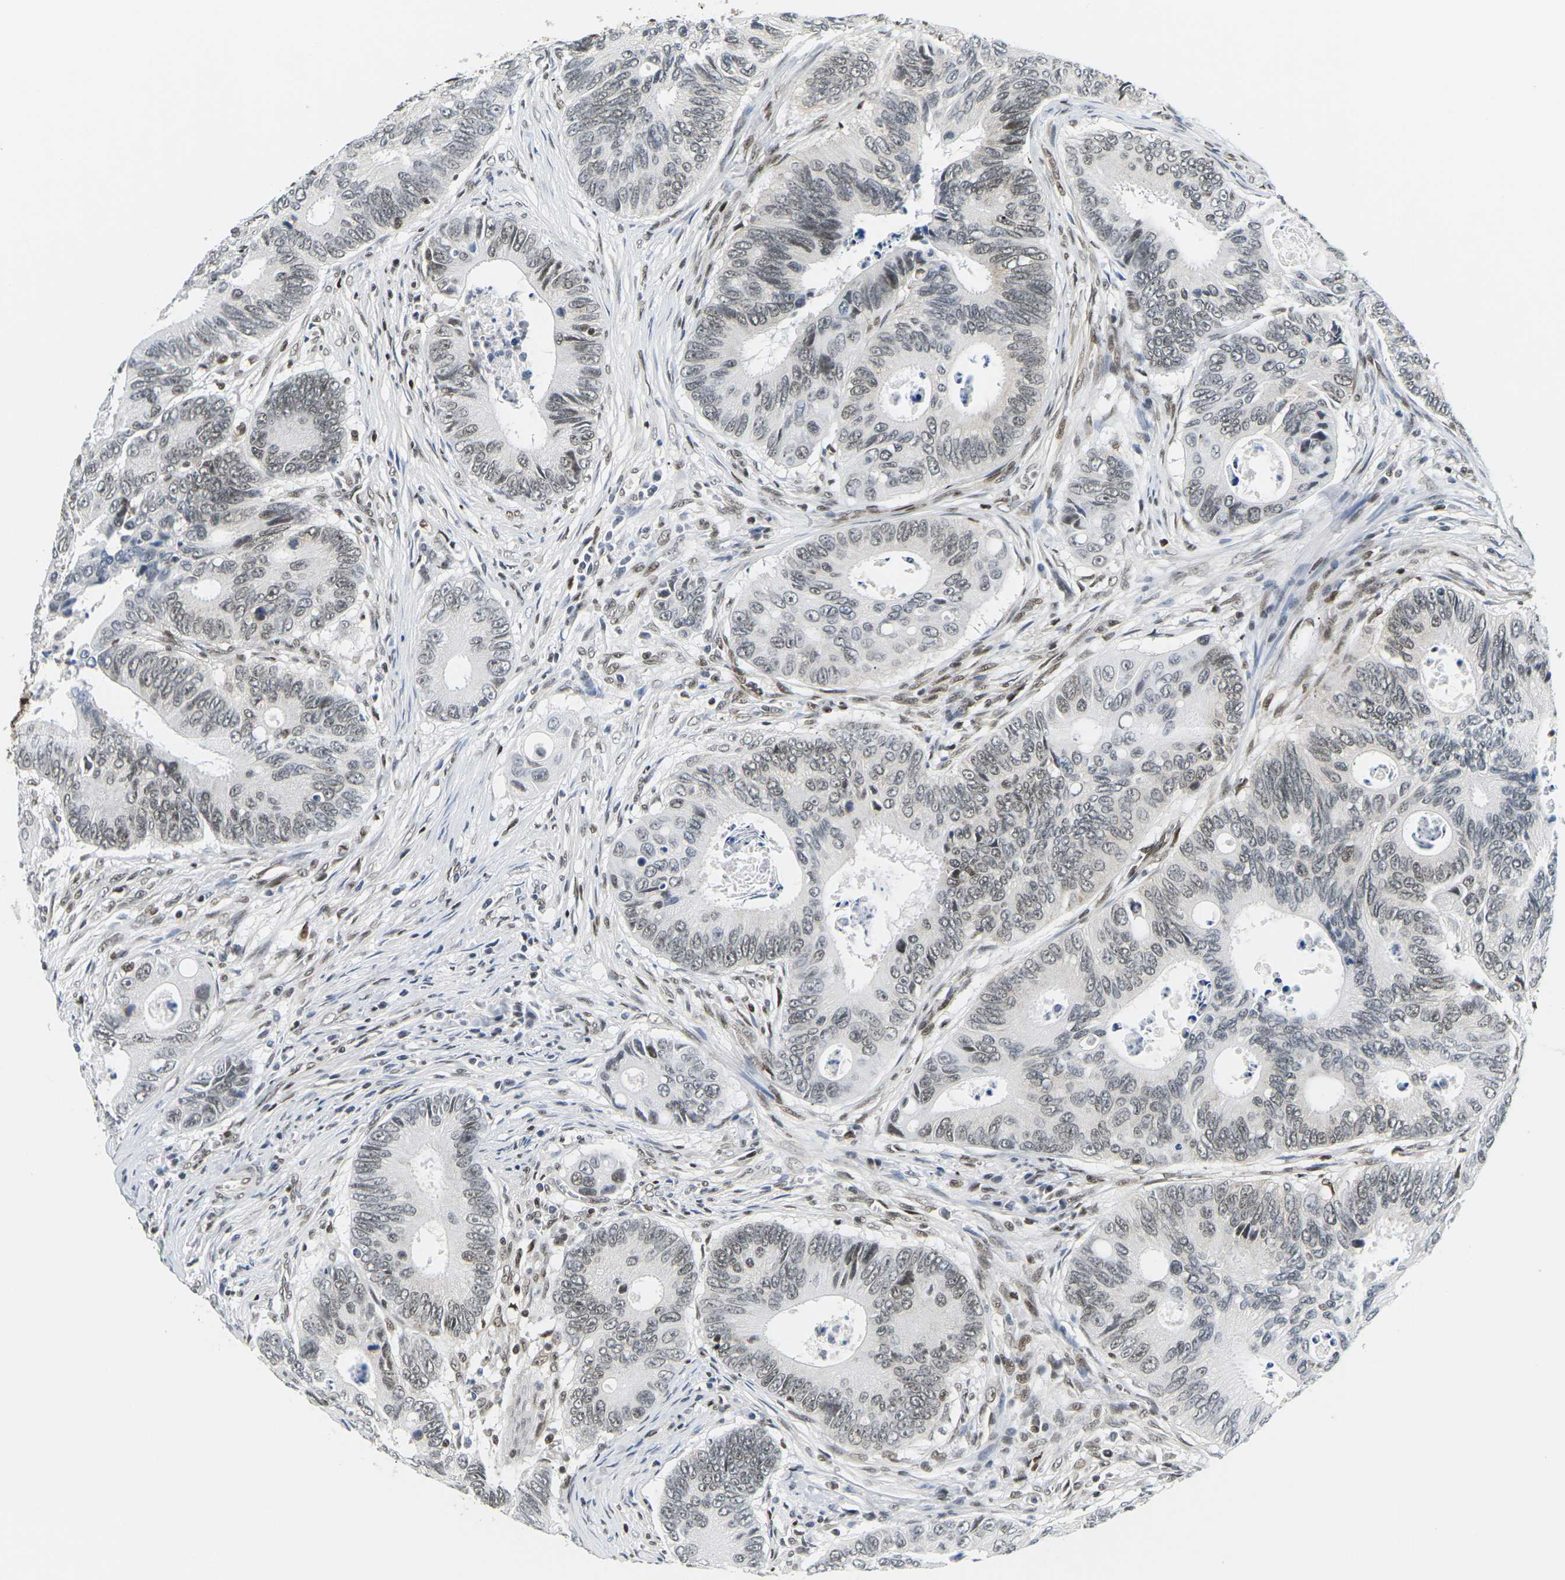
{"staining": {"intensity": "moderate", "quantity": "25%-75%", "location": "nuclear"}, "tissue": "colorectal cancer", "cell_type": "Tumor cells", "image_type": "cancer", "snomed": [{"axis": "morphology", "description": "Inflammation, NOS"}, {"axis": "morphology", "description": "Adenocarcinoma, NOS"}, {"axis": "topography", "description": "Colon"}], "caption": "DAB immunohistochemical staining of human colorectal adenocarcinoma reveals moderate nuclear protein expression in approximately 25%-75% of tumor cells.", "gene": "CELF1", "patient": {"sex": "male", "age": 72}}